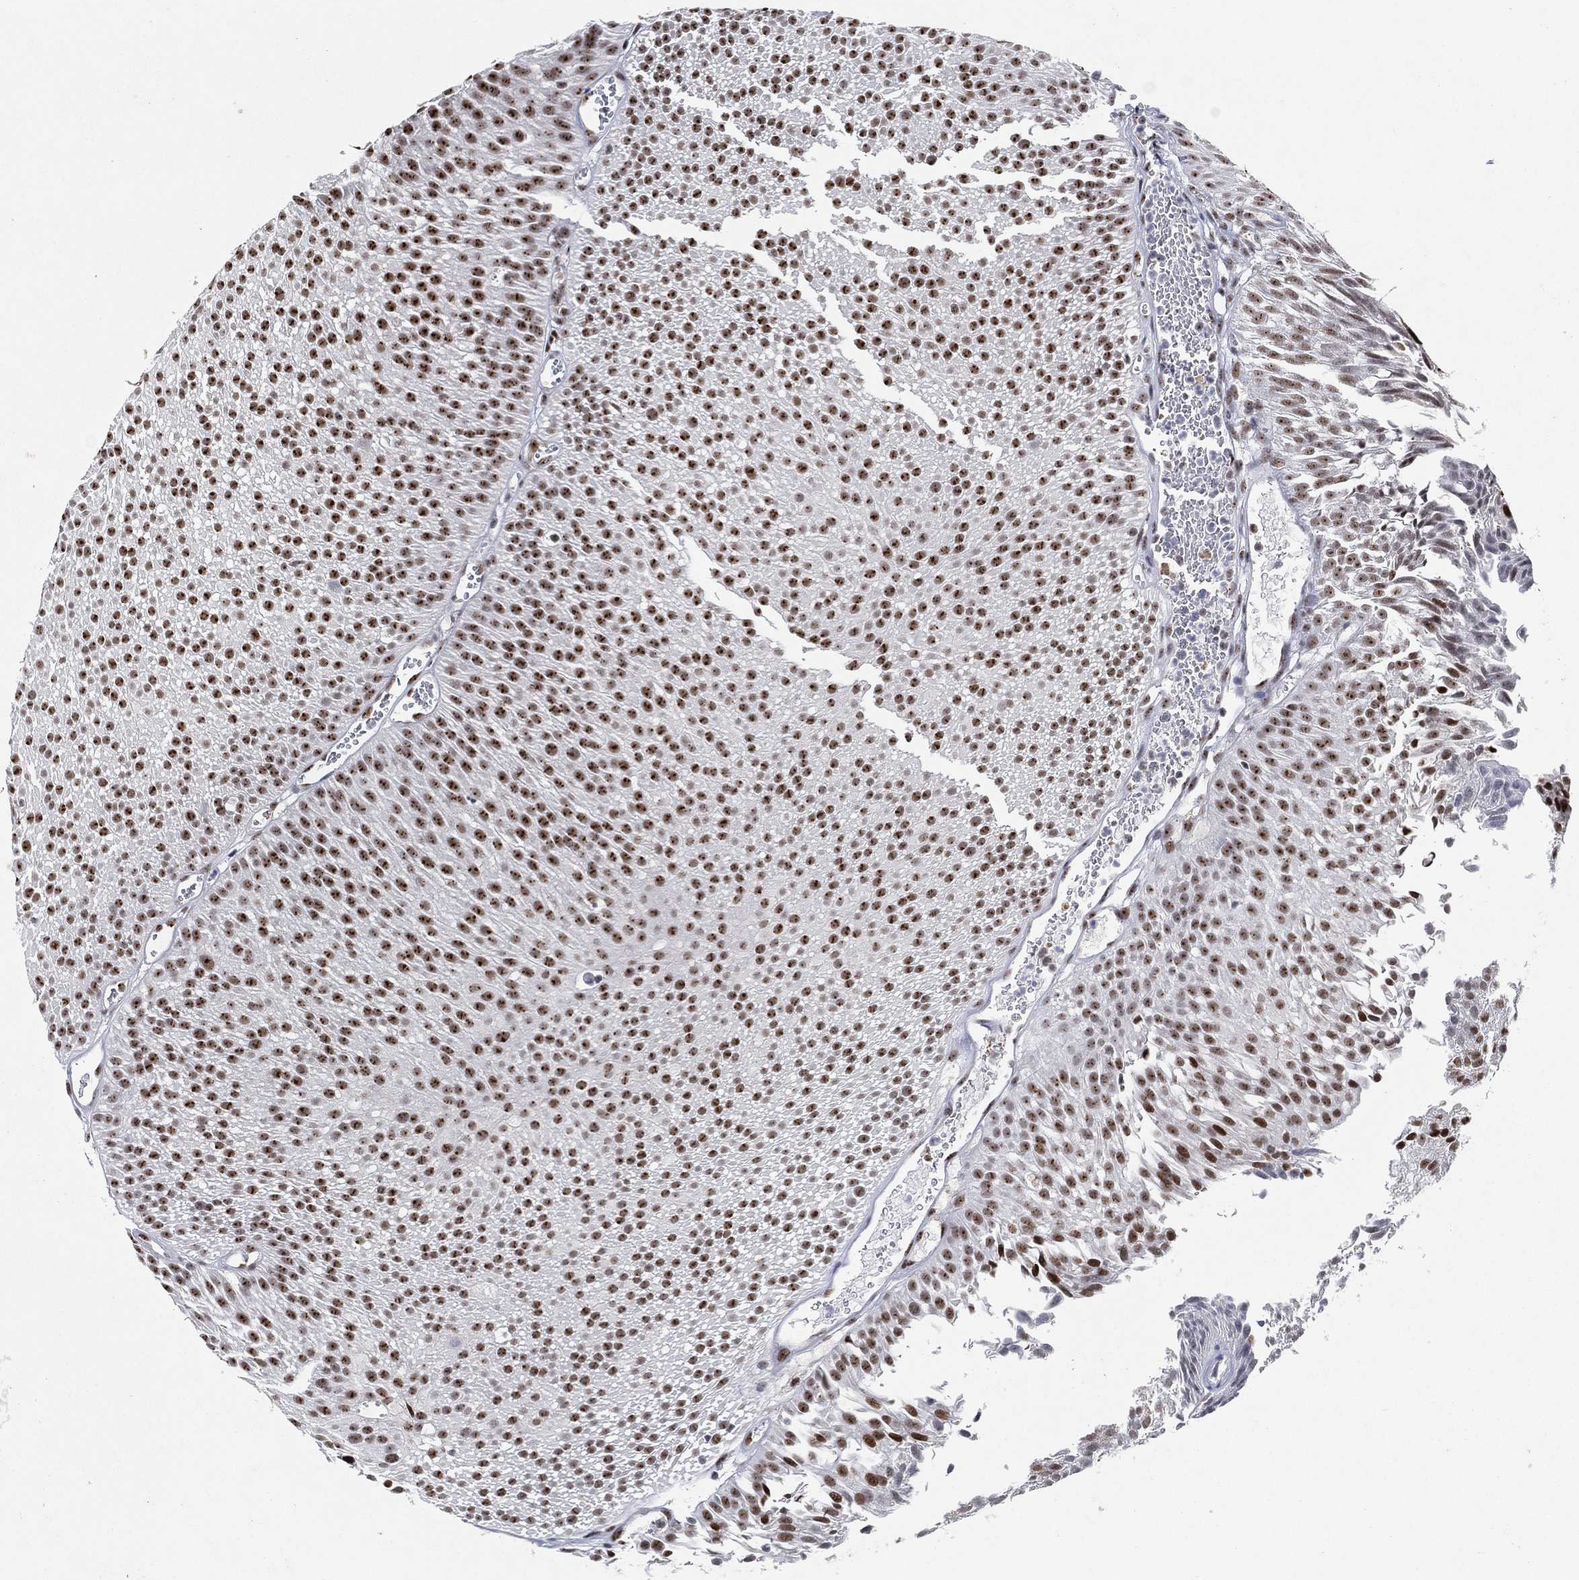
{"staining": {"intensity": "strong", "quantity": "25%-75%", "location": "nuclear"}, "tissue": "urothelial cancer", "cell_type": "Tumor cells", "image_type": "cancer", "snomed": [{"axis": "morphology", "description": "Urothelial carcinoma, Low grade"}, {"axis": "topography", "description": "Urinary bladder"}], "caption": "Urothelial cancer stained with IHC reveals strong nuclear expression in approximately 25%-75% of tumor cells.", "gene": "DDX27", "patient": {"sex": "male", "age": 65}}